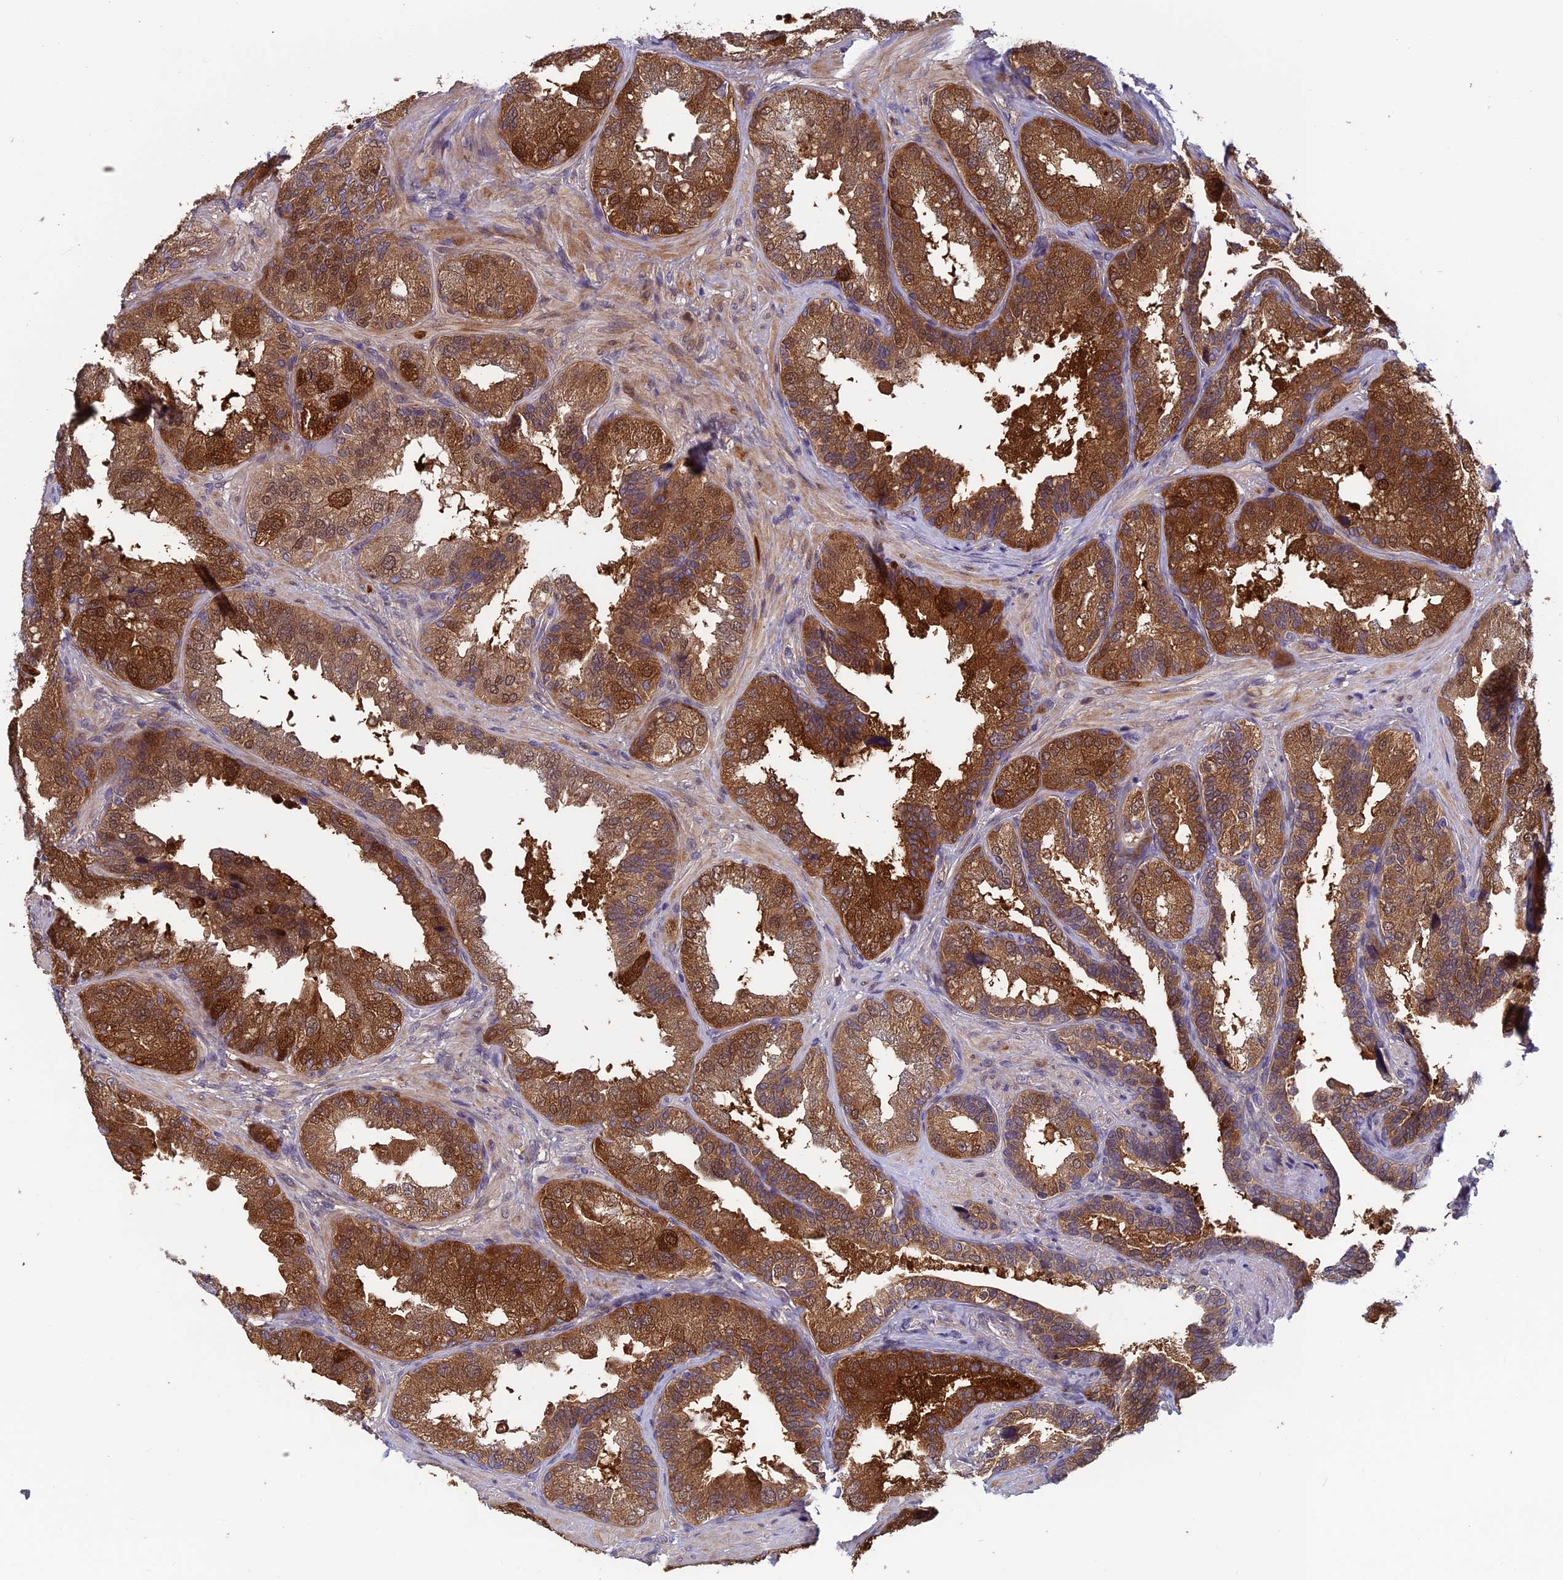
{"staining": {"intensity": "strong", "quantity": ">75%", "location": "cytoplasmic/membranous"}, "tissue": "seminal vesicle", "cell_type": "Glandular cells", "image_type": "normal", "snomed": [{"axis": "morphology", "description": "Normal tissue, NOS"}, {"axis": "topography", "description": "Seminal veicle"}, {"axis": "topography", "description": "Peripheral nerve tissue"}], "caption": "This image demonstrates normal seminal vesicle stained with IHC to label a protein in brown. The cytoplasmic/membranous of glandular cells show strong positivity for the protein. Nuclei are counter-stained blue.", "gene": "CCDC15", "patient": {"sex": "male", "age": 63}}